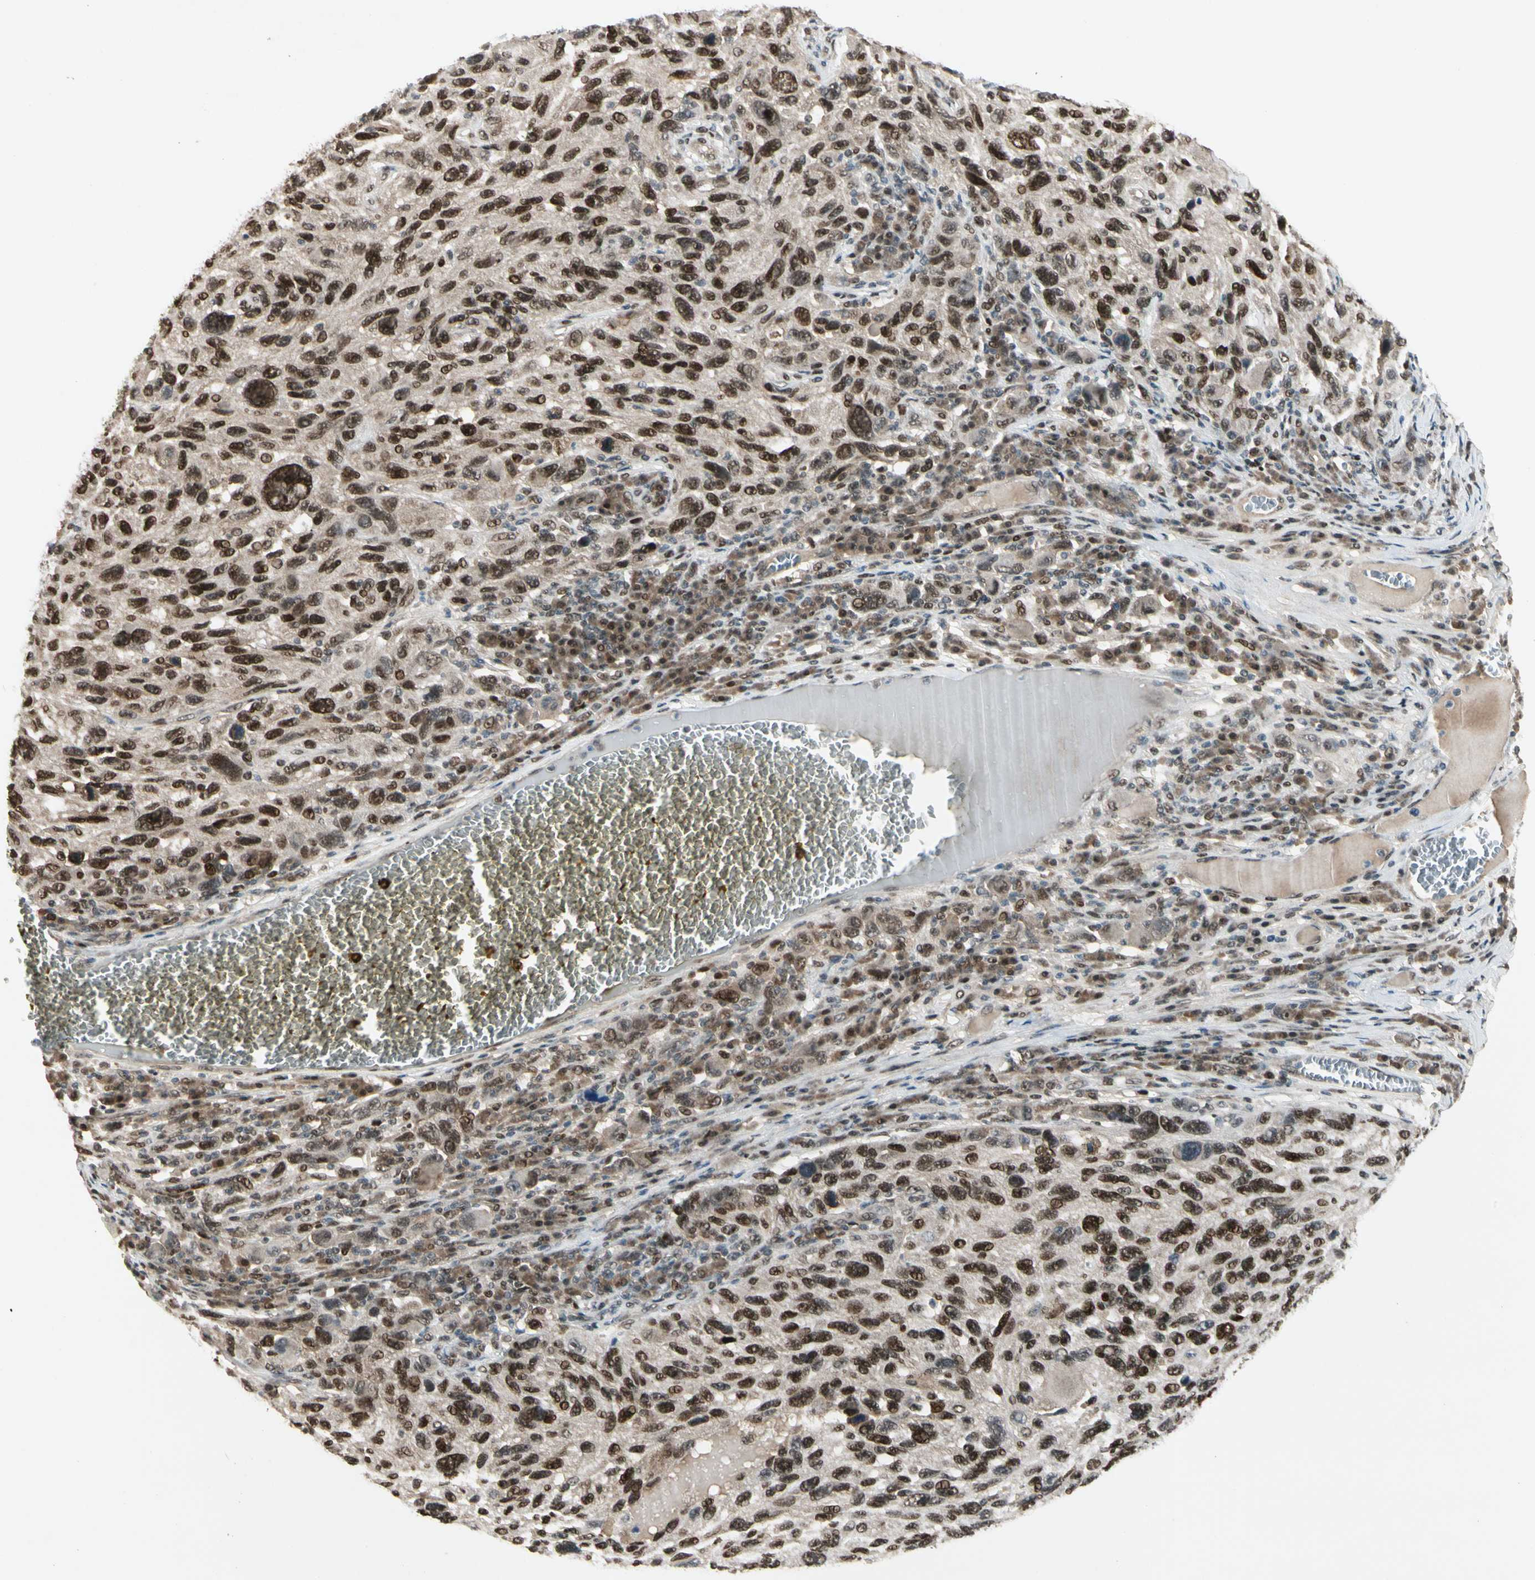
{"staining": {"intensity": "strong", "quantity": ">75%", "location": "nuclear"}, "tissue": "melanoma", "cell_type": "Tumor cells", "image_type": "cancer", "snomed": [{"axis": "morphology", "description": "Malignant melanoma, NOS"}, {"axis": "topography", "description": "Skin"}], "caption": "Tumor cells reveal strong nuclear positivity in approximately >75% of cells in malignant melanoma. (brown staining indicates protein expression, while blue staining denotes nuclei).", "gene": "GTF3A", "patient": {"sex": "male", "age": 53}}